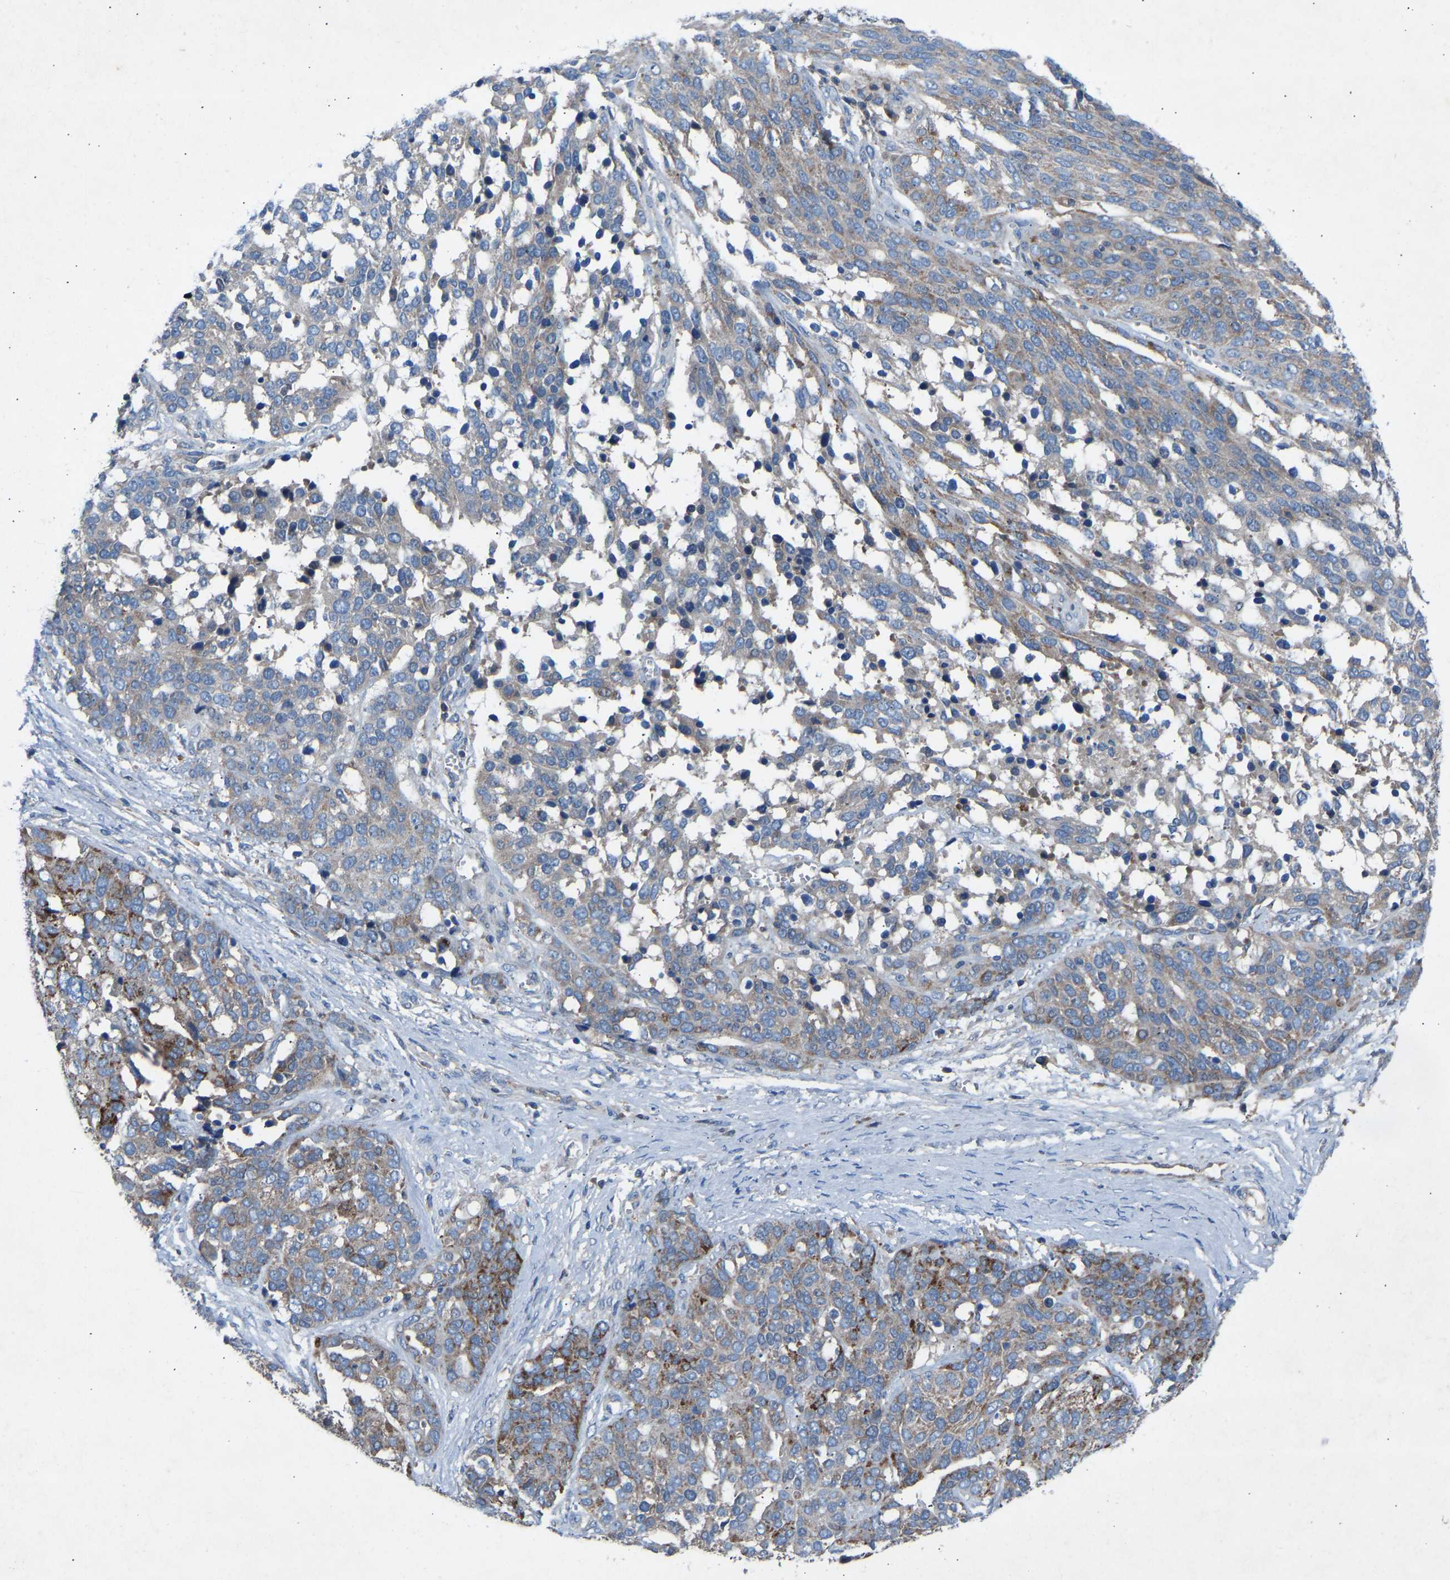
{"staining": {"intensity": "strong", "quantity": "25%-75%", "location": "cytoplasmic/membranous"}, "tissue": "ovarian cancer", "cell_type": "Tumor cells", "image_type": "cancer", "snomed": [{"axis": "morphology", "description": "Cystadenocarcinoma, serous, NOS"}, {"axis": "topography", "description": "Ovary"}], "caption": "There is high levels of strong cytoplasmic/membranous expression in tumor cells of ovarian cancer, as demonstrated by immunohistochemical staining (brown color).", "gene": "GRK6", "patient": {"sex": "female", "age": 44}}